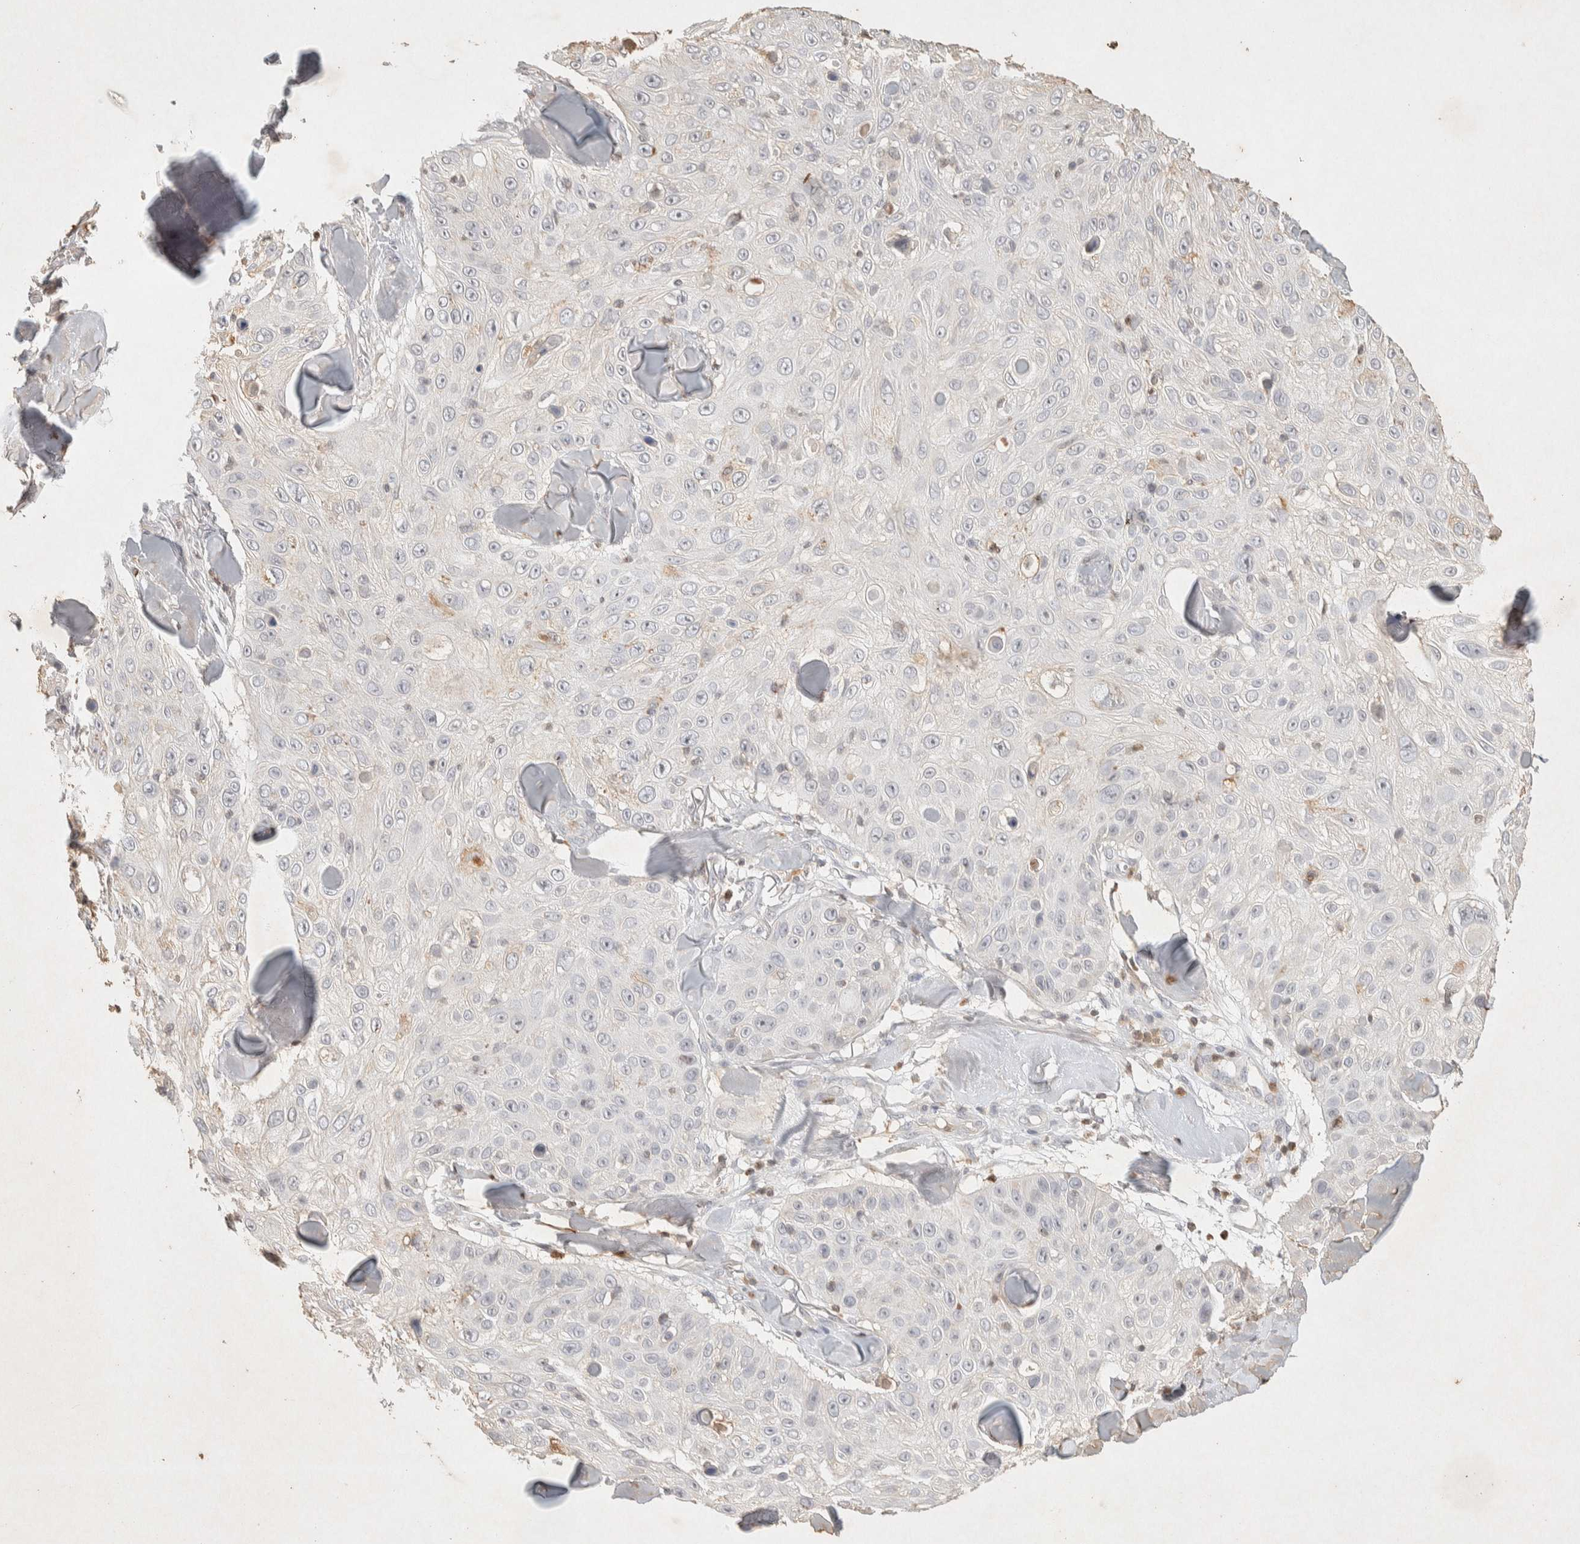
{"staining": {"intensity": "negative", "quantity": "none", "location": "none"}, "tissue": "skin cancer", "cell_type": "Tumor cells", "image_type": "cancer", "snomed": [{"axis": "morphology", "description": "Squamous cell carcinoma, NOS"}, {"axis": "topography", "description": "Skin"}], "caption": "This micrograph is of skin squamous cell carcinoma stained with IHC to label a protein in brown with the nuclei are counter-stained blue. There is no expression in tumor cells. (DAB (3,3'-diaminobenzidine) IHC visualized using brightfield microscopy, high magnification).", "gene": "RAC2", "patient": {"sex": "male", "age": 86}}